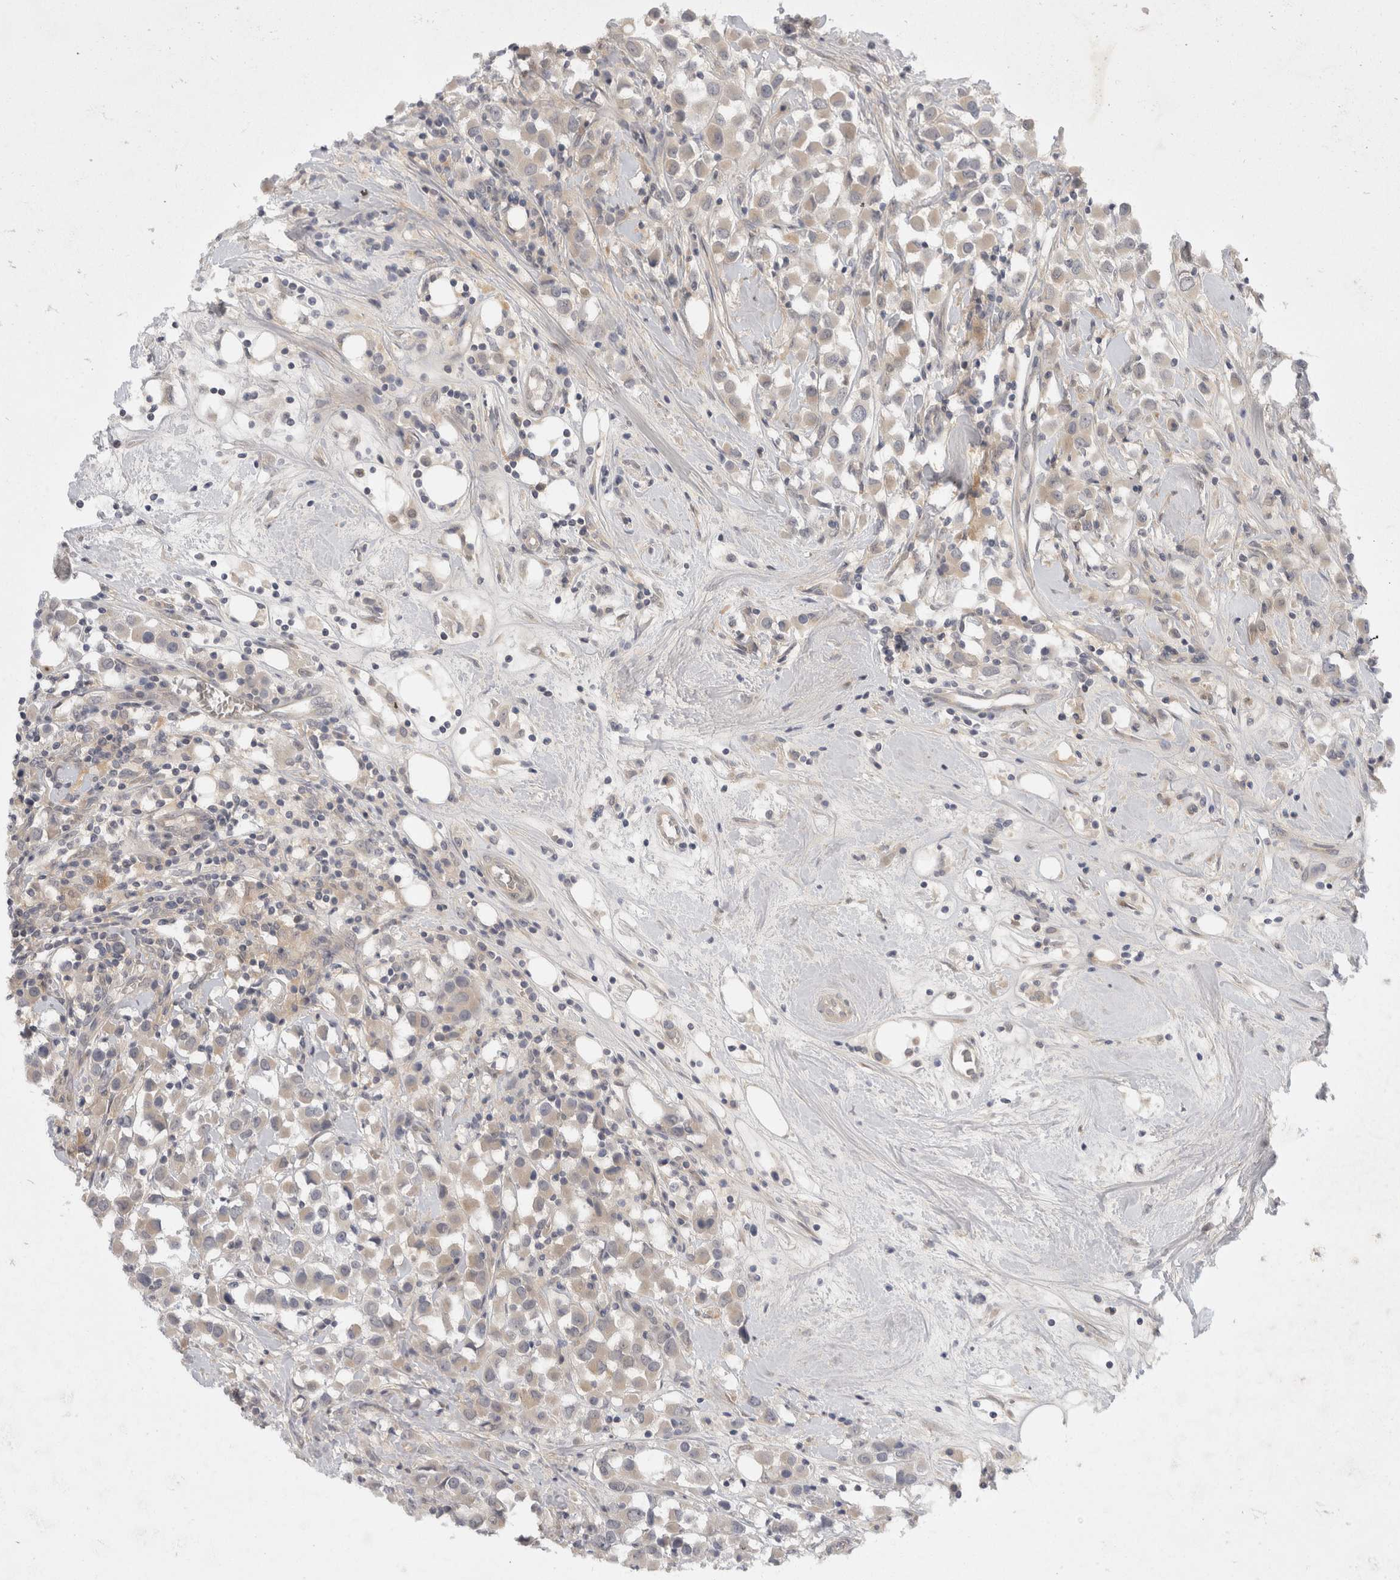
{"staining": {"intensity": "weak", "quantity": "25%-75%", "location": "cytoplasmic/membranous"}, "tissue": "breast cancer", "cell_type": "Tumor cells", "image_type": "cancer", "snomed": [{"axis": "morphology", "description": "Duct carcinoma"}, {"axis": "topography", "description": "Breast"}], "caption": "Immunohistochemical staining of invasive ductal carcinoma (breast) reveals low levels of weak cytoplasmic/membranous positivity in approximately 25%-75% of tumor cells.", "gene": "TOM1L2", "patient": {"sex": "female", "age": 61}}